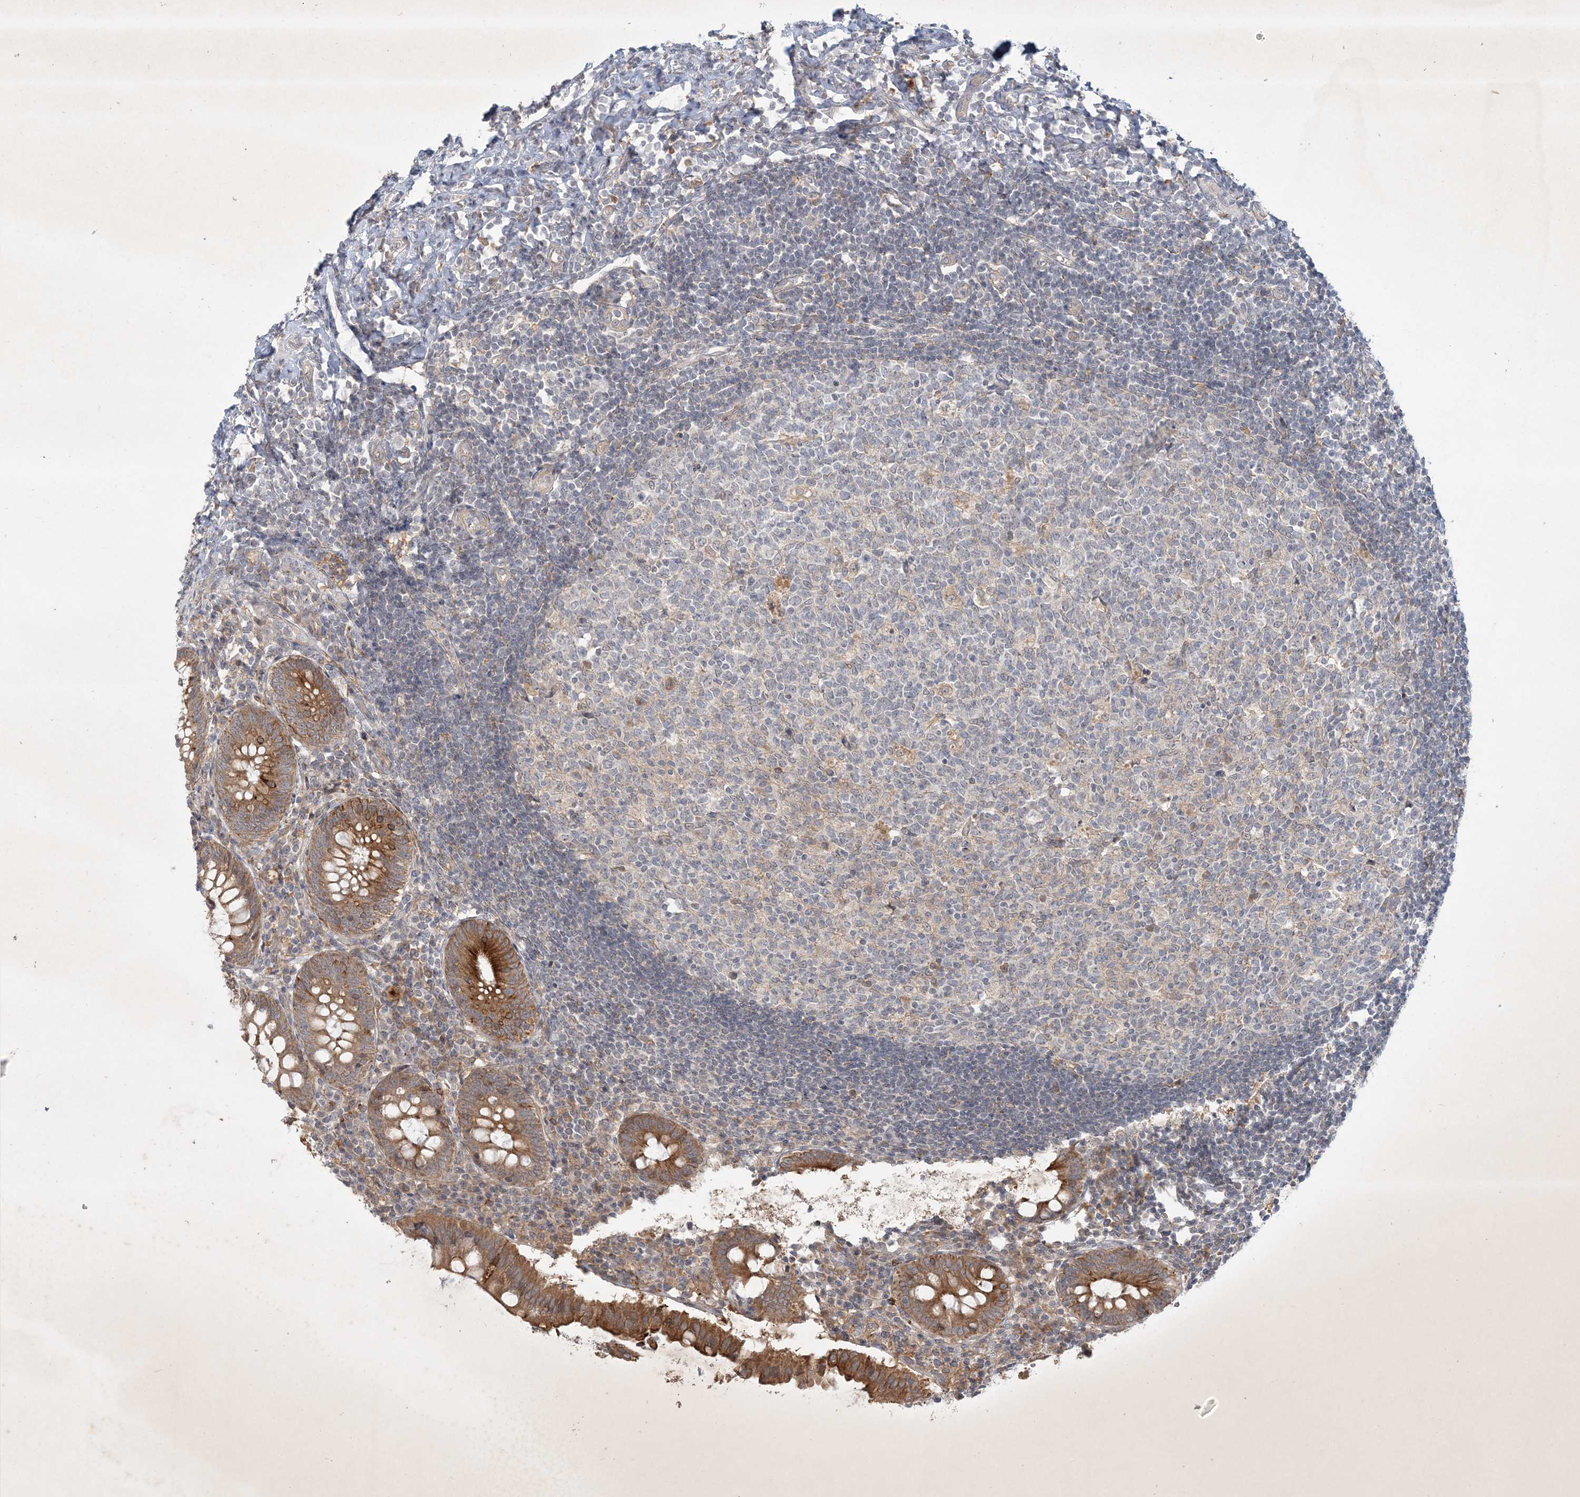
{"staining": {"intensity": "moderate", "quantity": ">75%", "location": "cytoplasmic/membranous"}, "tissue": "appendix", "cell_type": "Glandular cells", "image_type": "normal", "snomed": [{"axis": "morphology", "description": "Normal tissue, NOS"}, {"axis": "topography", "description": "Appendix"}], "caption": "Appendix stained with DAB (3,3'-diaminobenzidine) immunohistochemistry (IHC) reveals medium levels of moderate cytoplasmic/membranous positivity in approximately >75% of glandular cells. (IHC, brightfield microscopy, high magnification).", "gene": "BOD1L2", "patient": {"sex": "female", "age": 54}}